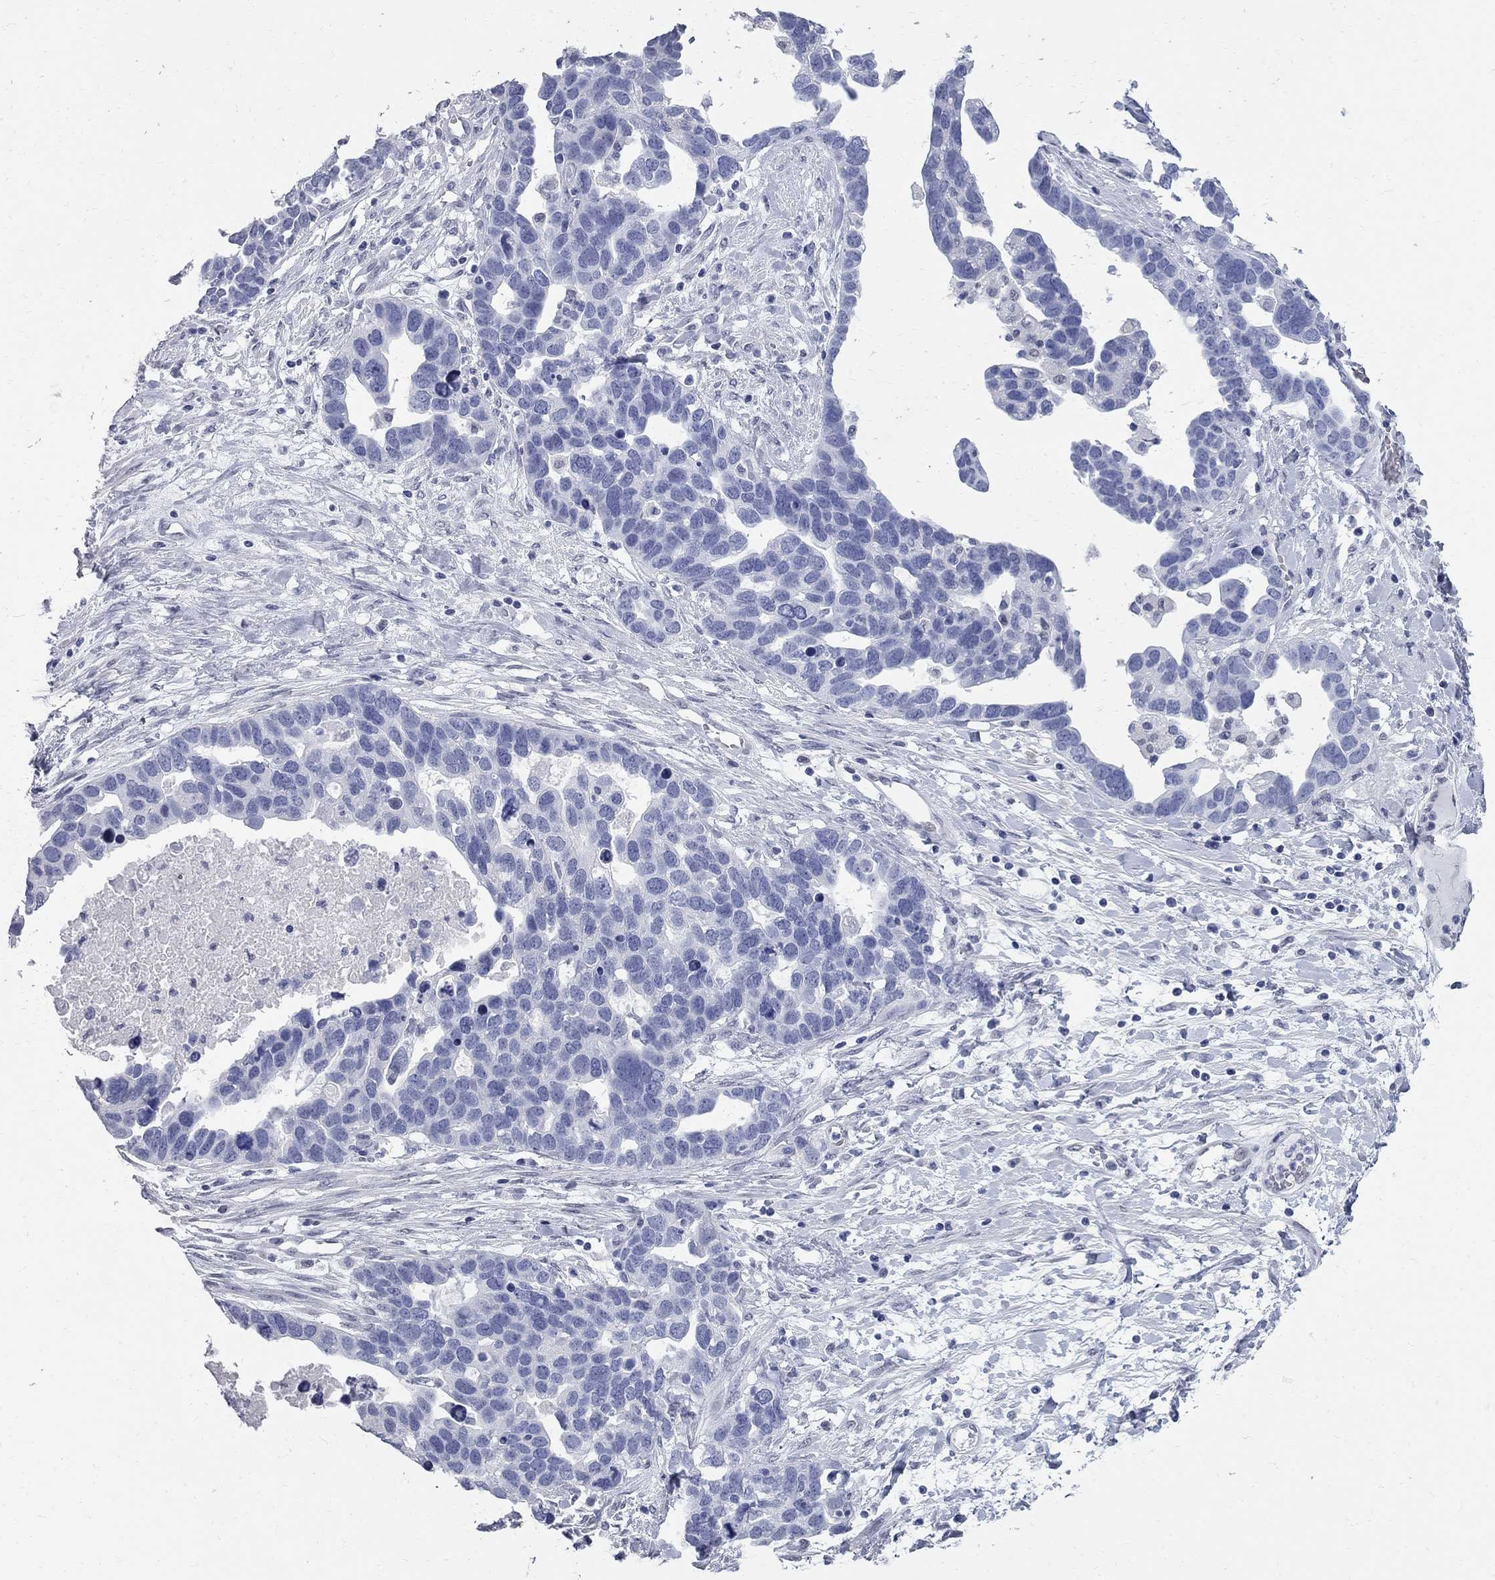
{"staining": {"intensity": "negative", "quantity": "none", "location": "none"}, "tissue": "ovarian cancer", "cell_type": "Tumor cells", "image_type": "cancer", "snomed": [{"axis": "morphology", "description": "Cystadenocarcinoma, serous, NOS"}, {"axis": "topography", "description": "Ovary"}], "caption": "The micrograph exhibits no significant expression in tumor cells of ovarian cancer. (Immunohistochemistry (ihc), brightfield microscopy, high magnification).", "gene": "BPIFB1", "patient": {"sex": "female", "age": 54}}